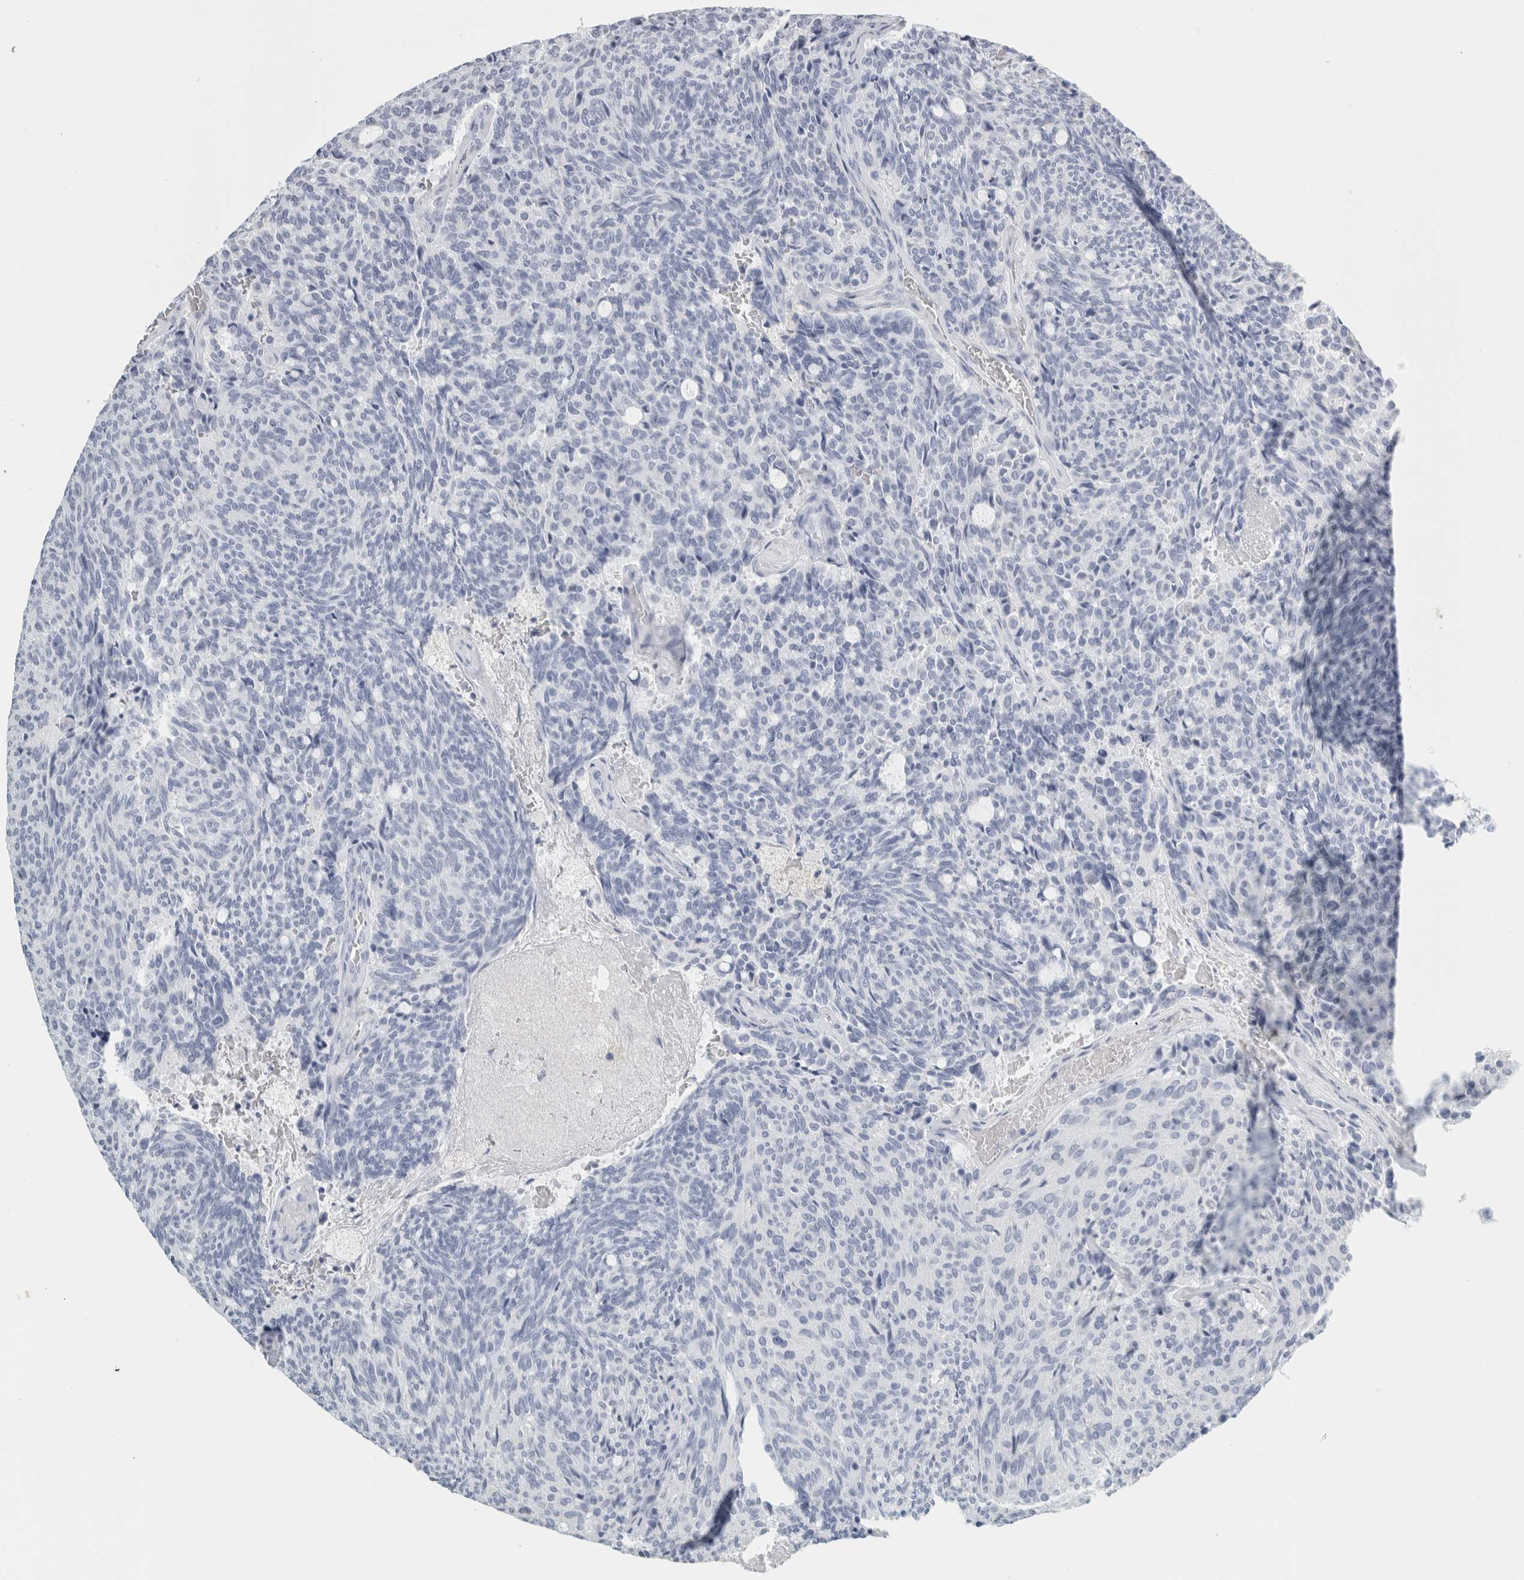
{"staining": {"intensity": "negative", "quantity": "none", "location": "none"}, "tissue": "carcinoid", "cell_type": "Tumor cells", "image_type": "cancer", "snomed": [{"axis": "morphology", "description": "Carcinoid, malignant, NOS"}, {"axis": "topography", "description": "Pancreas"}], "caption": "Carcinoid (malignant) was stained to show a protein in brown. There is no significant positivity in tumor cells.", "gene": "TSPAN8", "patient": {"sex": "female", "age": 54}}